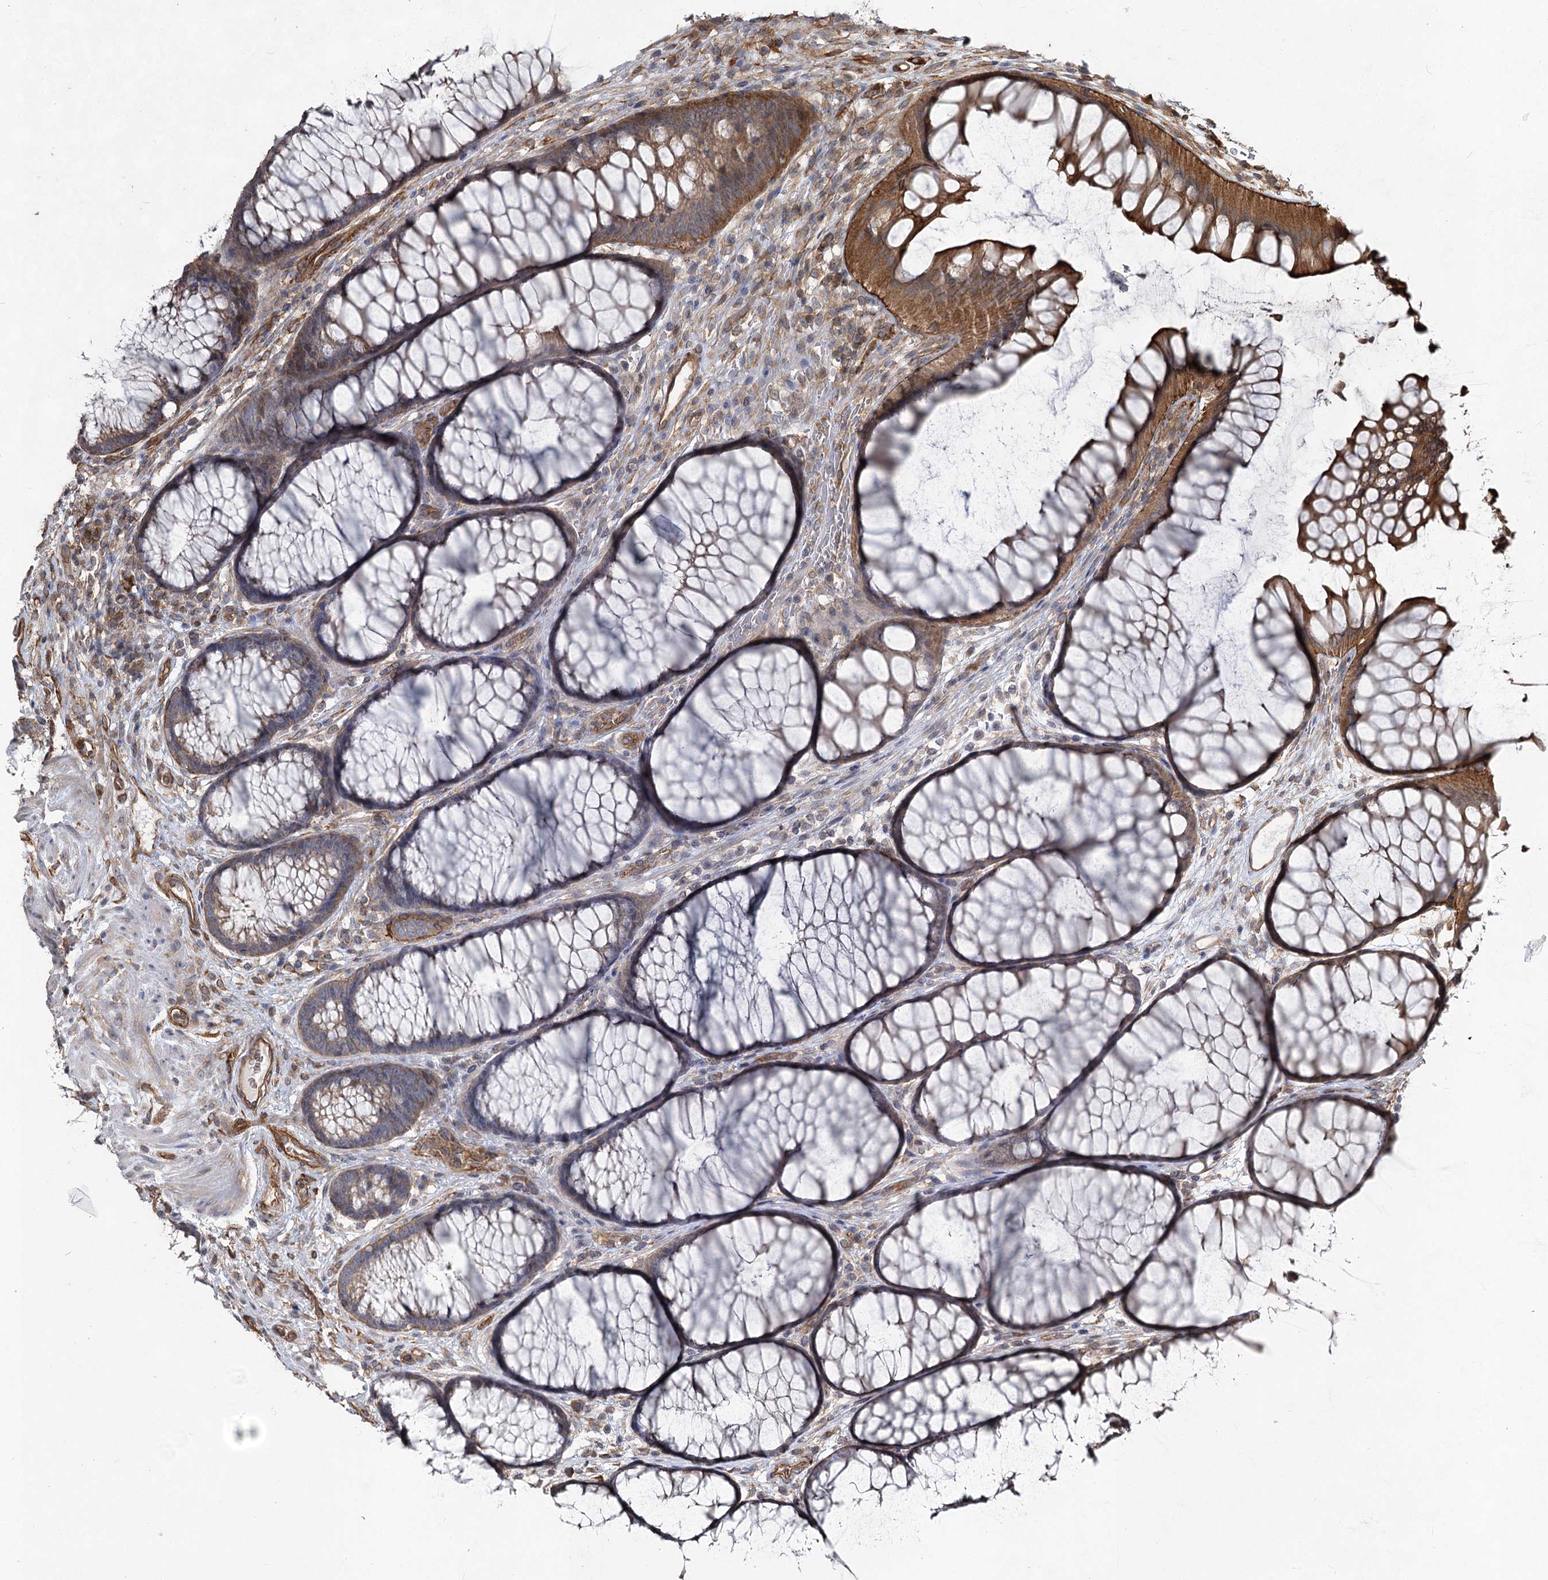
{"staining": {"intensity": "strong", "quantity": ">75%", "location": "cytoplasmic/membranous"}, "tissue": "colon", "cell_type": "Endothelial cells", "image_type": "normal", "snomed": [{"axis": "morphology", "description": "Normal tissue, NOS"}, {"axis": "topography", "description": "Colon"}], "caption": "Colon stained with immunohistochemistry exhibits strong cytoplasmic/membranous staining in approximately >75% of endothelial cells. (brown staining indicates protein expression, while blue staining denotes nuclei).", "gene": "IQSEC1", "patient": {"sex": "female", "age": 82}}